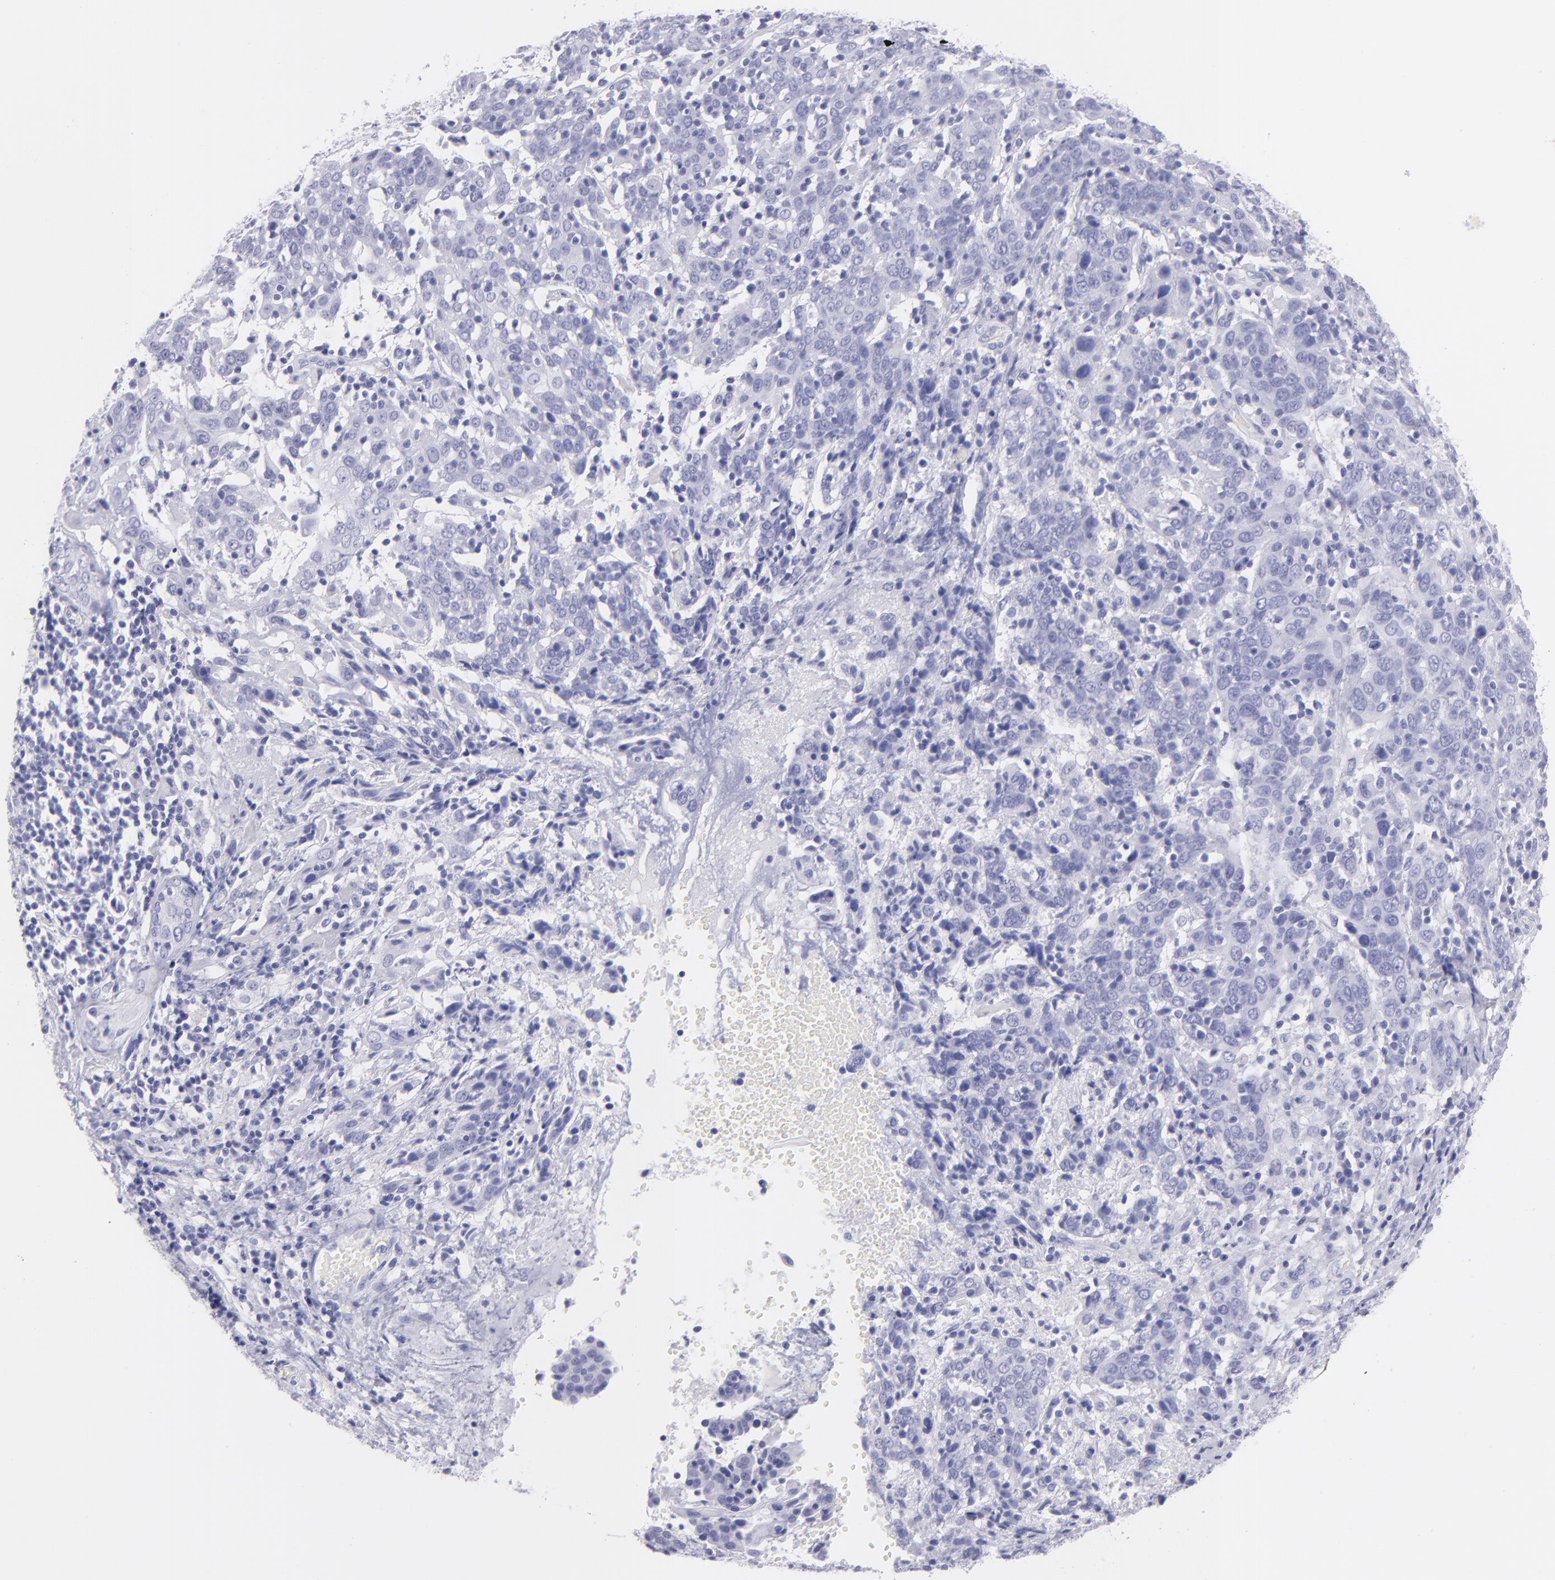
{"staining": {"intensity": "negative", "quantity": "none", "location": "none"}, "tissue": "cervical cancer", "cell_type": "Tumor cells", "image_type": "cancer", "snomed": [{"axis": "morphology", "description": "Normal tissue, NOS"}, {"axis": "morphology", "description": "Squamous cell carcinoma, NOS"}, {"axis": "topography", "description": "Cervix"}], "caption": "Tumor cells show no significant protein staining in cervical cancer (squamous cell carcinoma).", "gene": "CNP", "patient": {"sex": "female", "age": 67}}